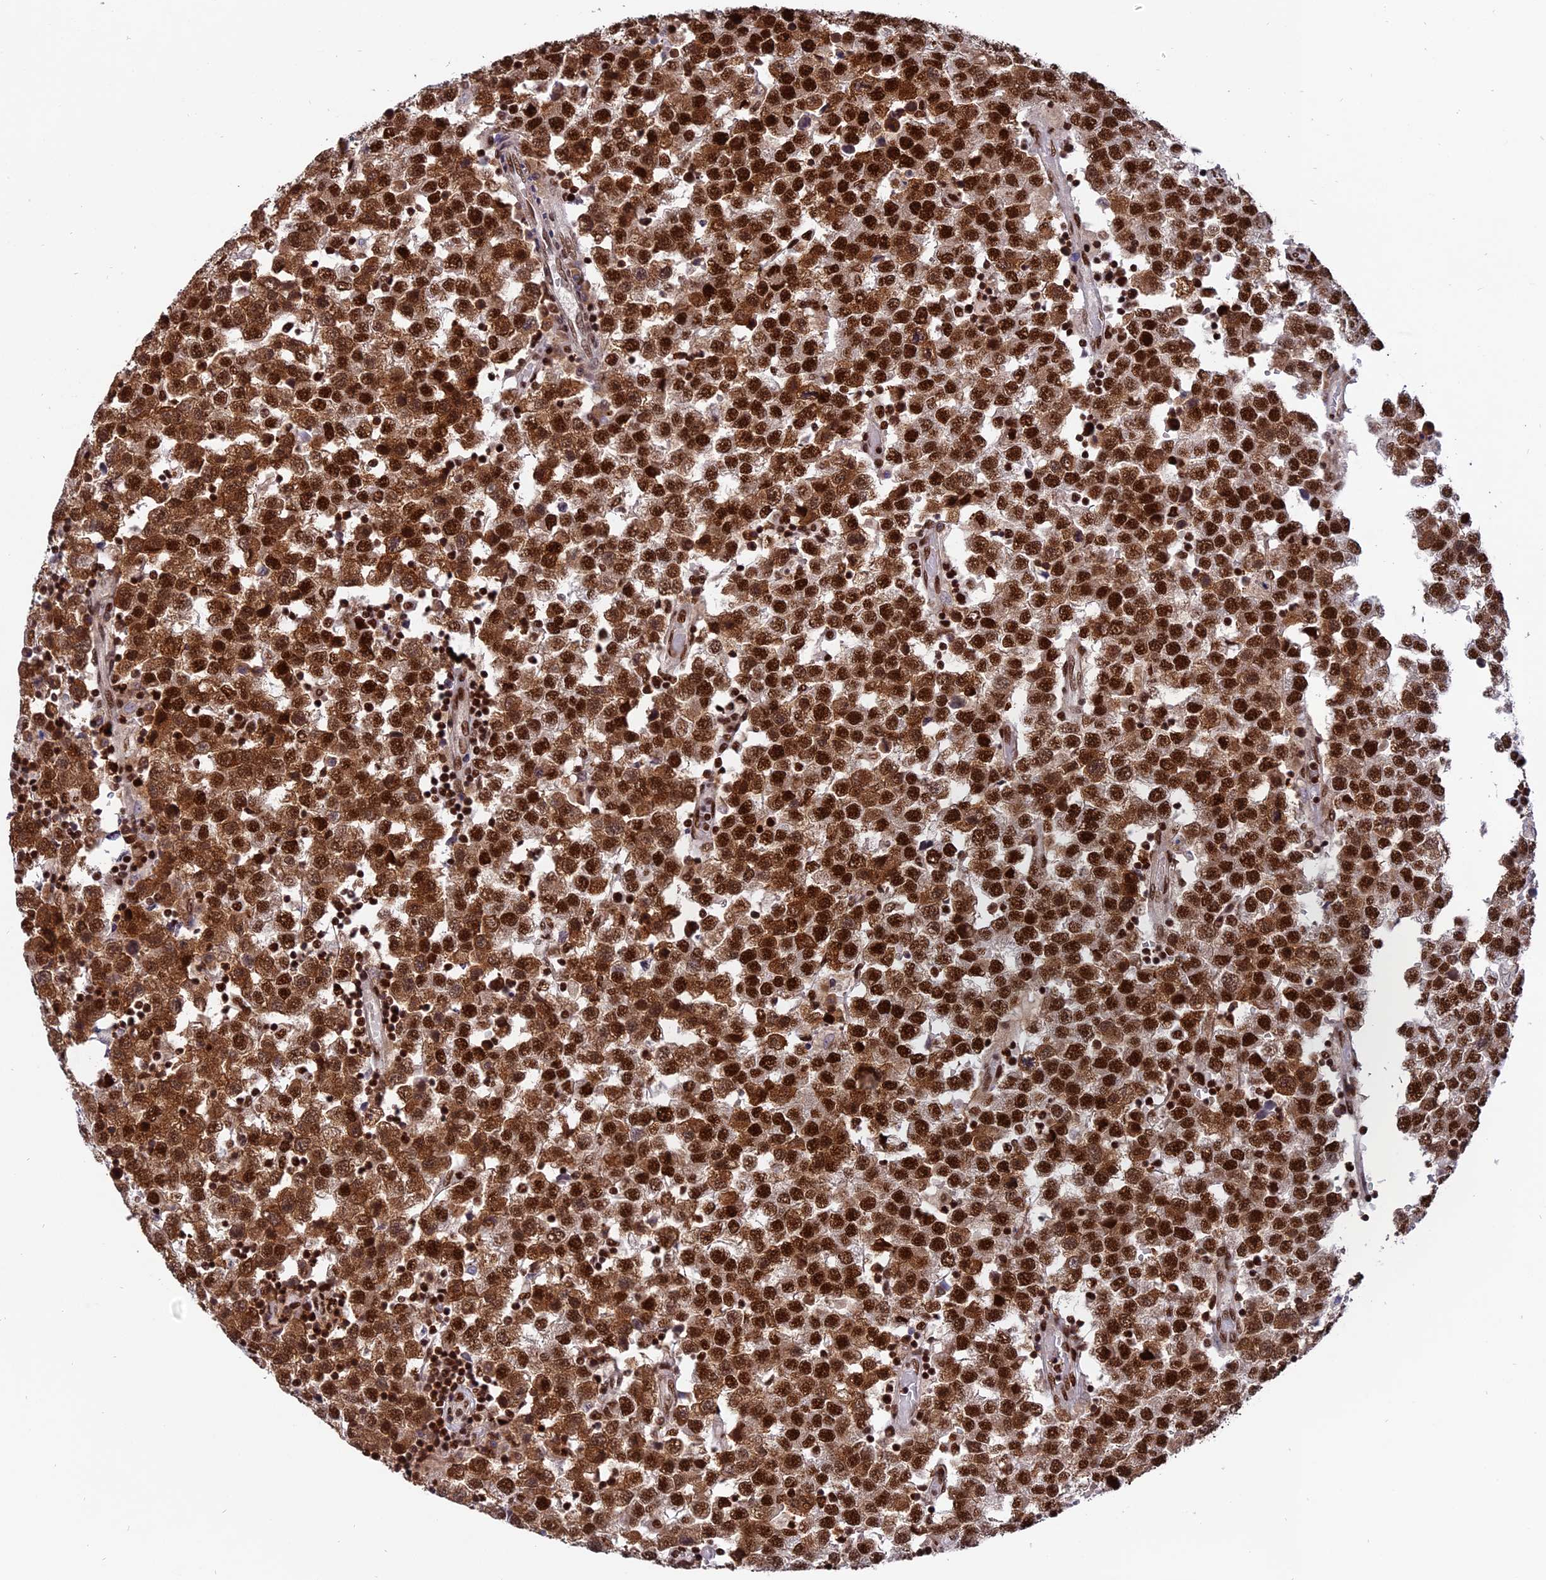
{"staining": {"intensity": "strong", "quantity": ">75%", "location": "cytoplasmic/membranous,nuclear"}, "tissue": "testis cancer", "cell_type": "Tumor cells", "image_type": "cancer", "snomed": [{"axis": "morphology", "description": "Seminoma, NOS"}, {"axis": "topography", "description": "Testis"}], "caption": "A brown stain highlights strong cytoplasmic/membranous and nuclear positivity of a protein in human testis cancer tumor cells. The staining is performed using DAB brown chromogen to label protein expression. The nuclei are counter-stained blue using hematoxylin.", "gene": "RAMAC", "patient": {"sex": "male", "age": 34}}